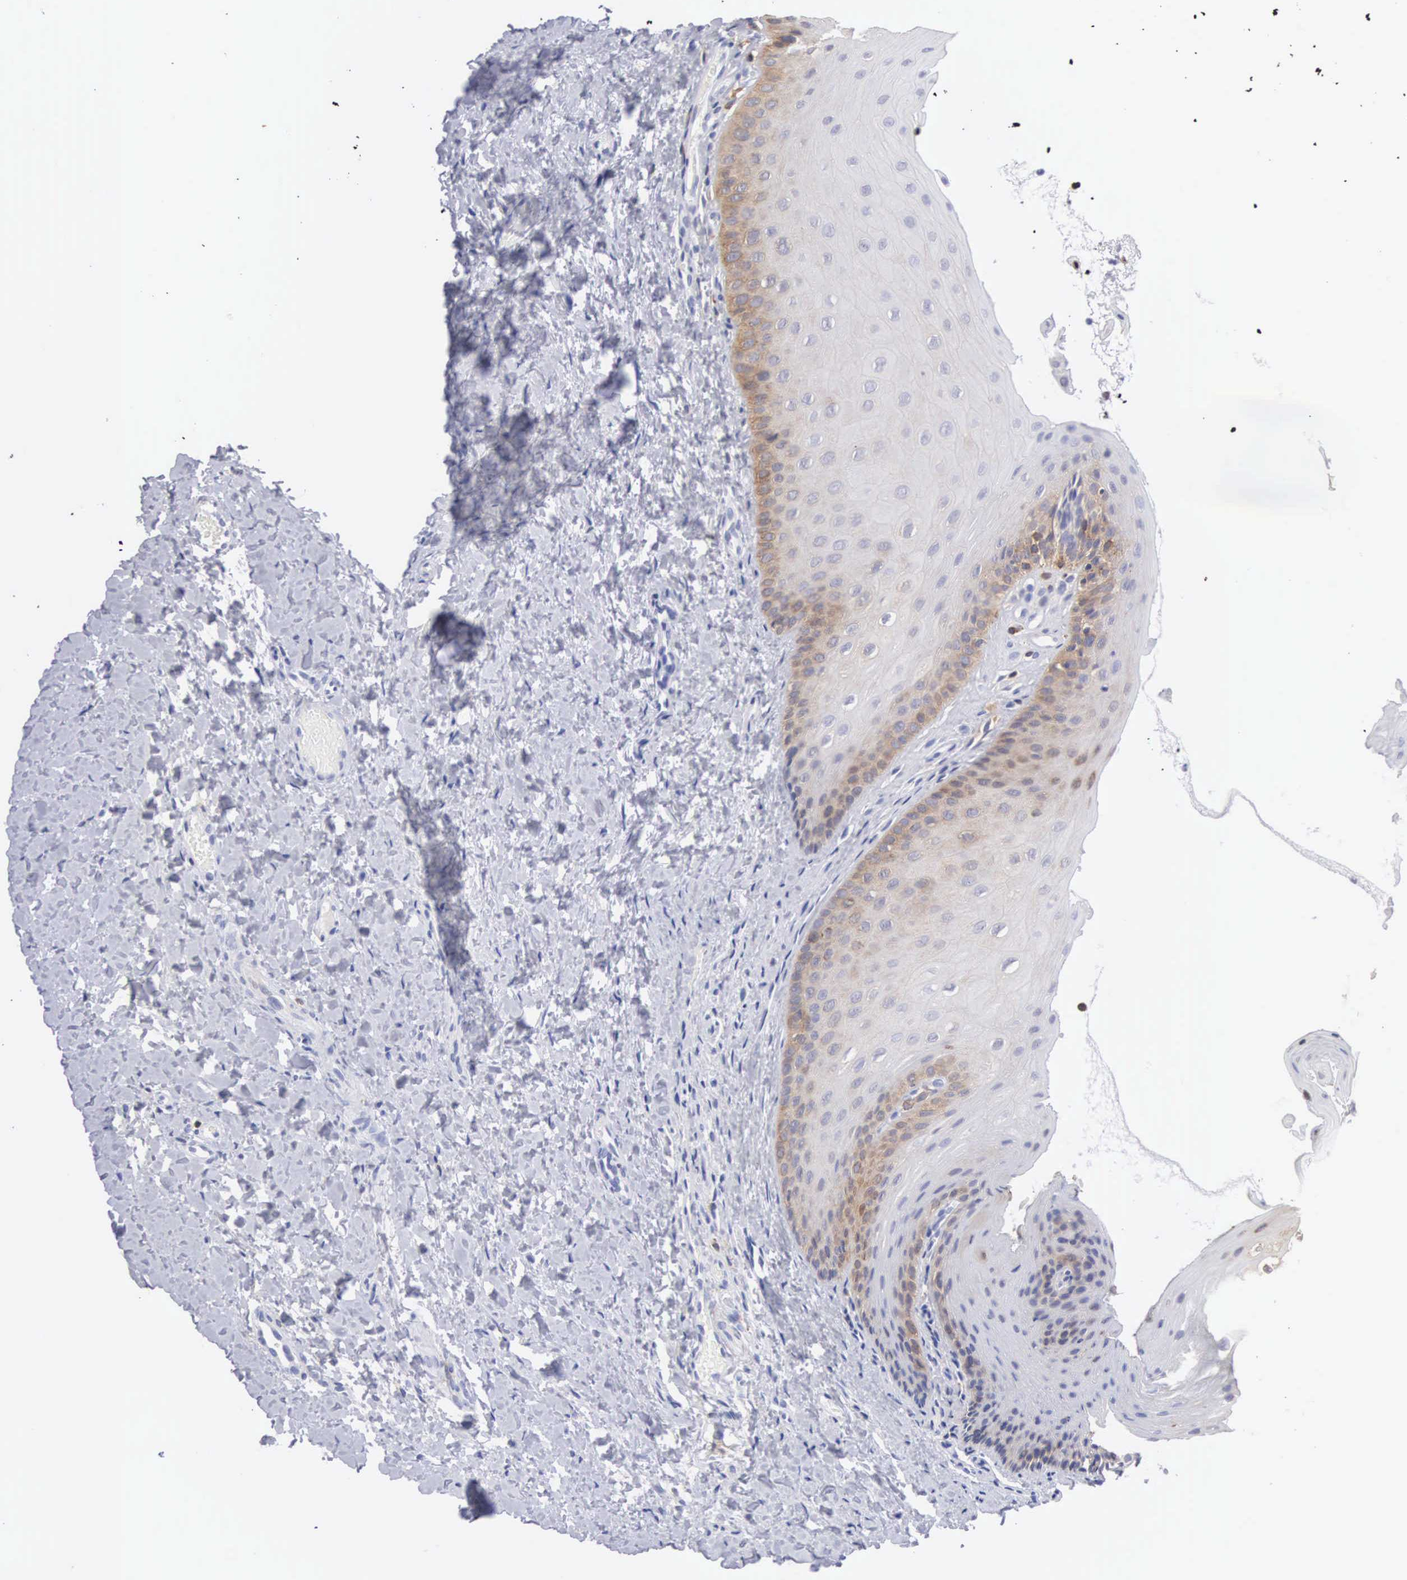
{"staining": {"intensity": "moderate", "quantity": "25%-75%", "location": "cytoplasmic/membranous"}, "tissue": "oral mucosa", "cell_type": "Squamous epithelial cells", "image_type": "normal", "snomed": [{"axis": "morphology", "description": "Normal tissue, NOS"}, {"axis": "topography", "description": "Oral tissue"}], "caption": "Oral mucosa stained with a protein marker demonstrates moderate staining in squamous epithelial cells.", "gene": "ENSG00000285304", "patient": {"sex": "female", "age": 23}}